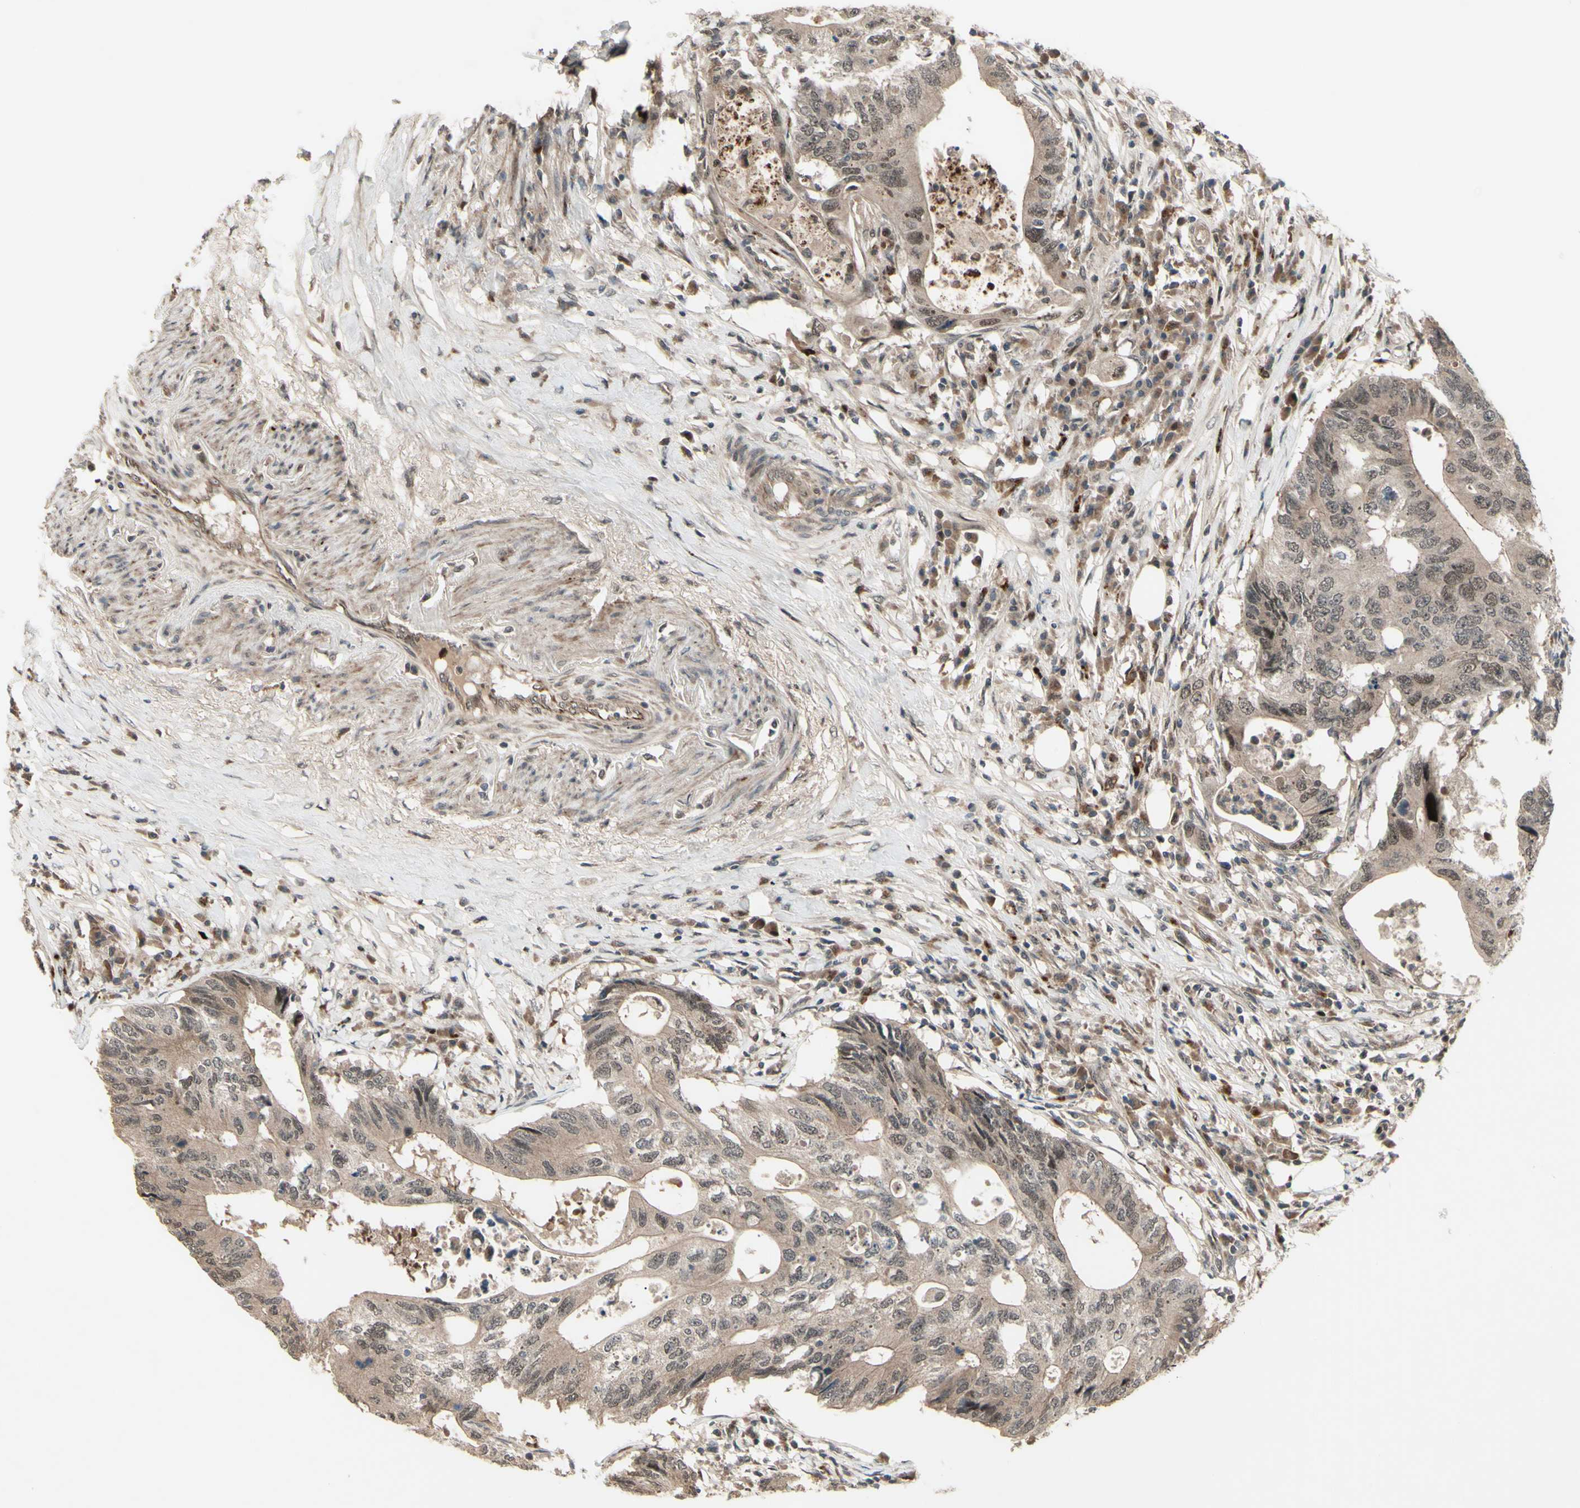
{"staining": {"intensity": "weak", "quantity": ">75%", "location": "cytoplasmic/membranous,nuclear"}, "tissue": "colorectal cancer", "cell_type": "Tumor cells", "image_type": "cancer", "snomed": [{"axis": "morphology", "description": "Adenocarcinoma, NOS"}, {"axis": "topography", "description": "Colon"}], "caption": "Immunohistochemical staining of human colorectal cancer demonstrates low levels of weak cytoplasmic/membranous and nuclear positivity in approximately >75% of tumor cells.", "gene": "MLF2", "patient": {"sex": "male", "age": 71}}